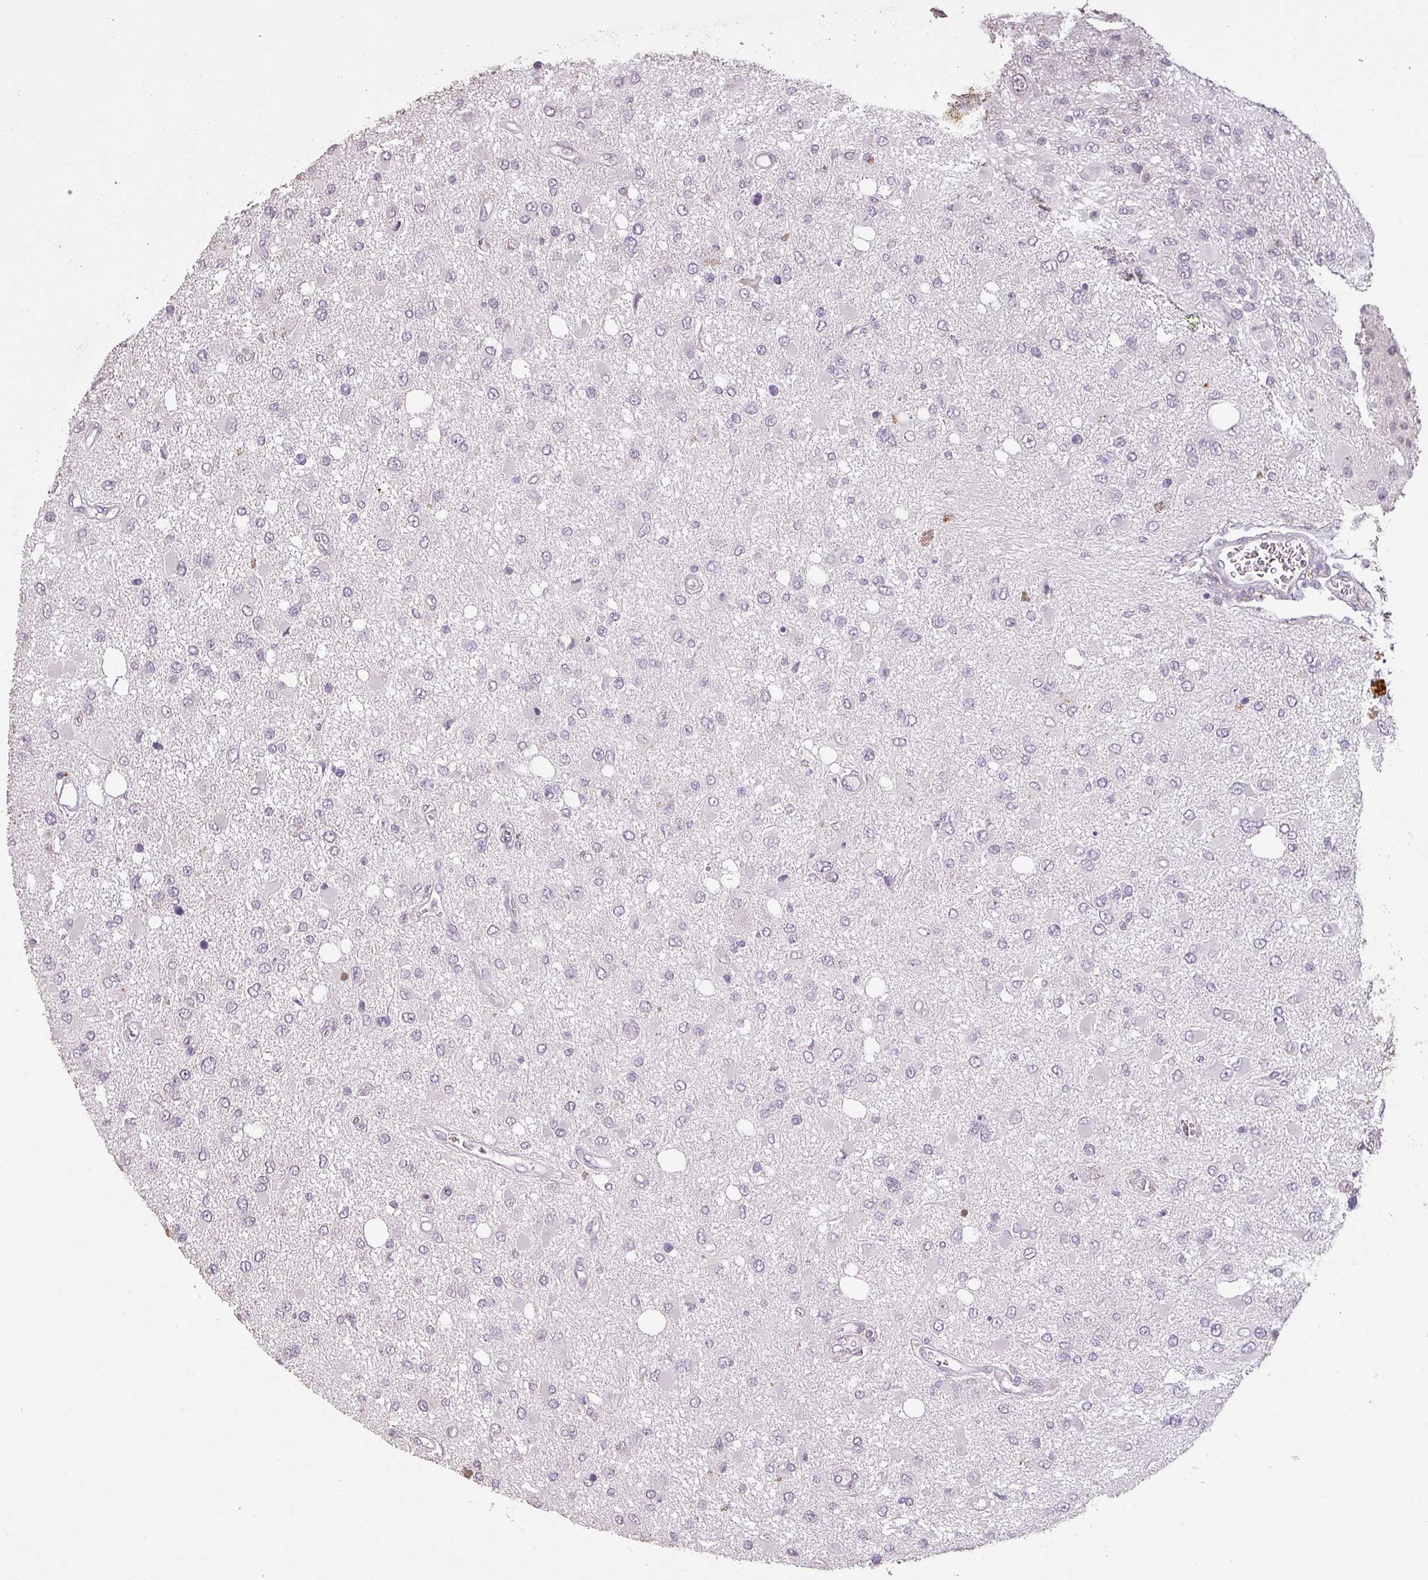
{"staining": {"intensity": "negative", "quantity": "none", "location": "none"}, "tissue": "glioma", "cell_type": "Tumor cells", "image_type": "cancer", "snomed": [{"axis": "morphology", "description": "Glioma, malignant, High grade"}, {"axis": "topography", "description": "Brain"}], "caption": "This is an immunohistochemistry histopathology image of glioma. There is no staining in tumor cells.", "gene": "LYPLA1", "patient": {"sex": "male", "age": 53}}